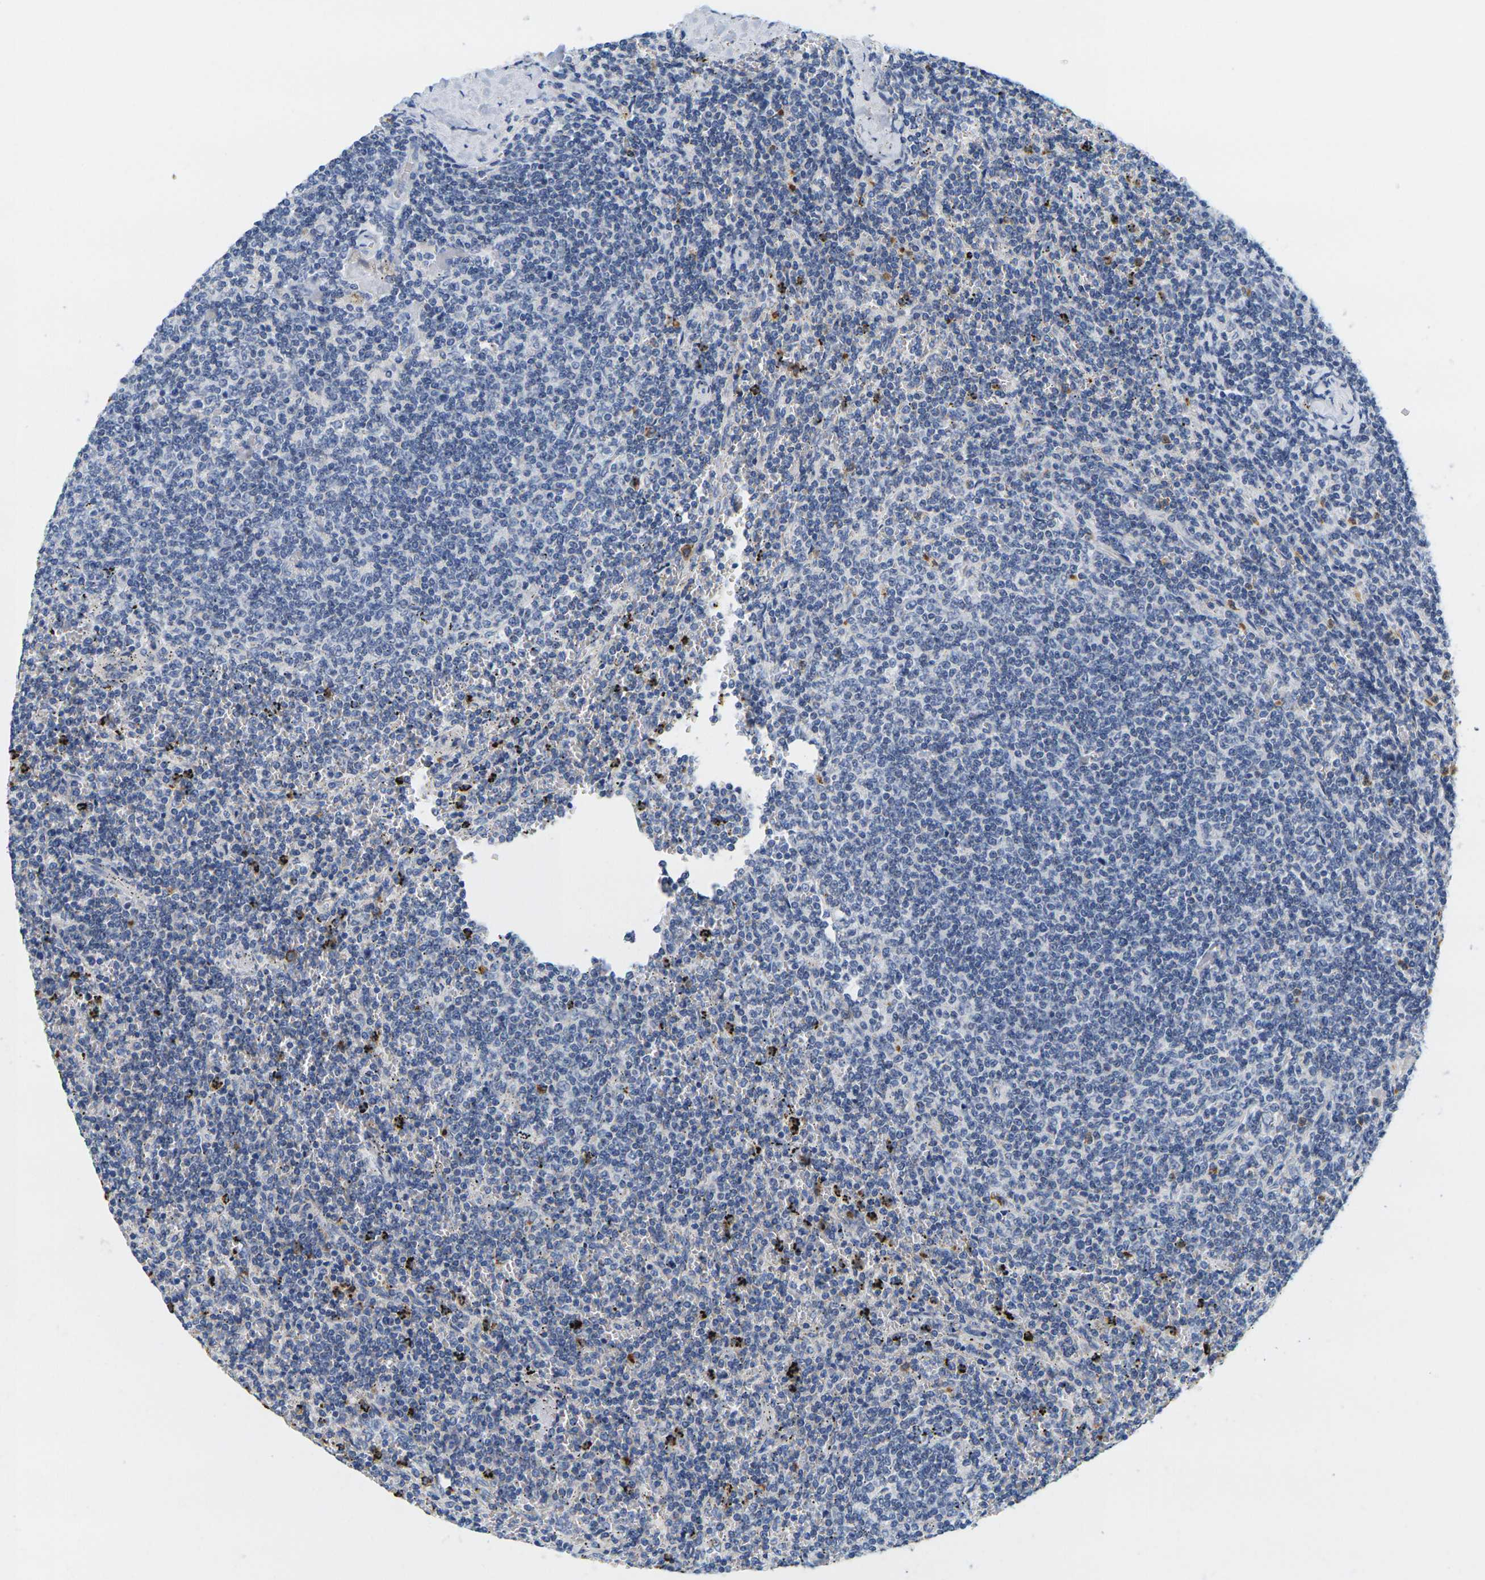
{"staining": {"intensity": "negative", "quantity": "none", "location": "none"}, "tissue": "lymphoma", "cell_type": "Tumor cells", "image_type": "cancer", "snomed": [{"axis": "morphology", "description": "Malignant lymphoma, non-Hodgkin's type, Low grade"}, {"axis": "topography", "description": "Spleen"}], "caption": "Tumor cells are negative for brown protein staining in lymphoma.", "gene": "KLK5", "patient": {"sex": "female", "age": 50}}